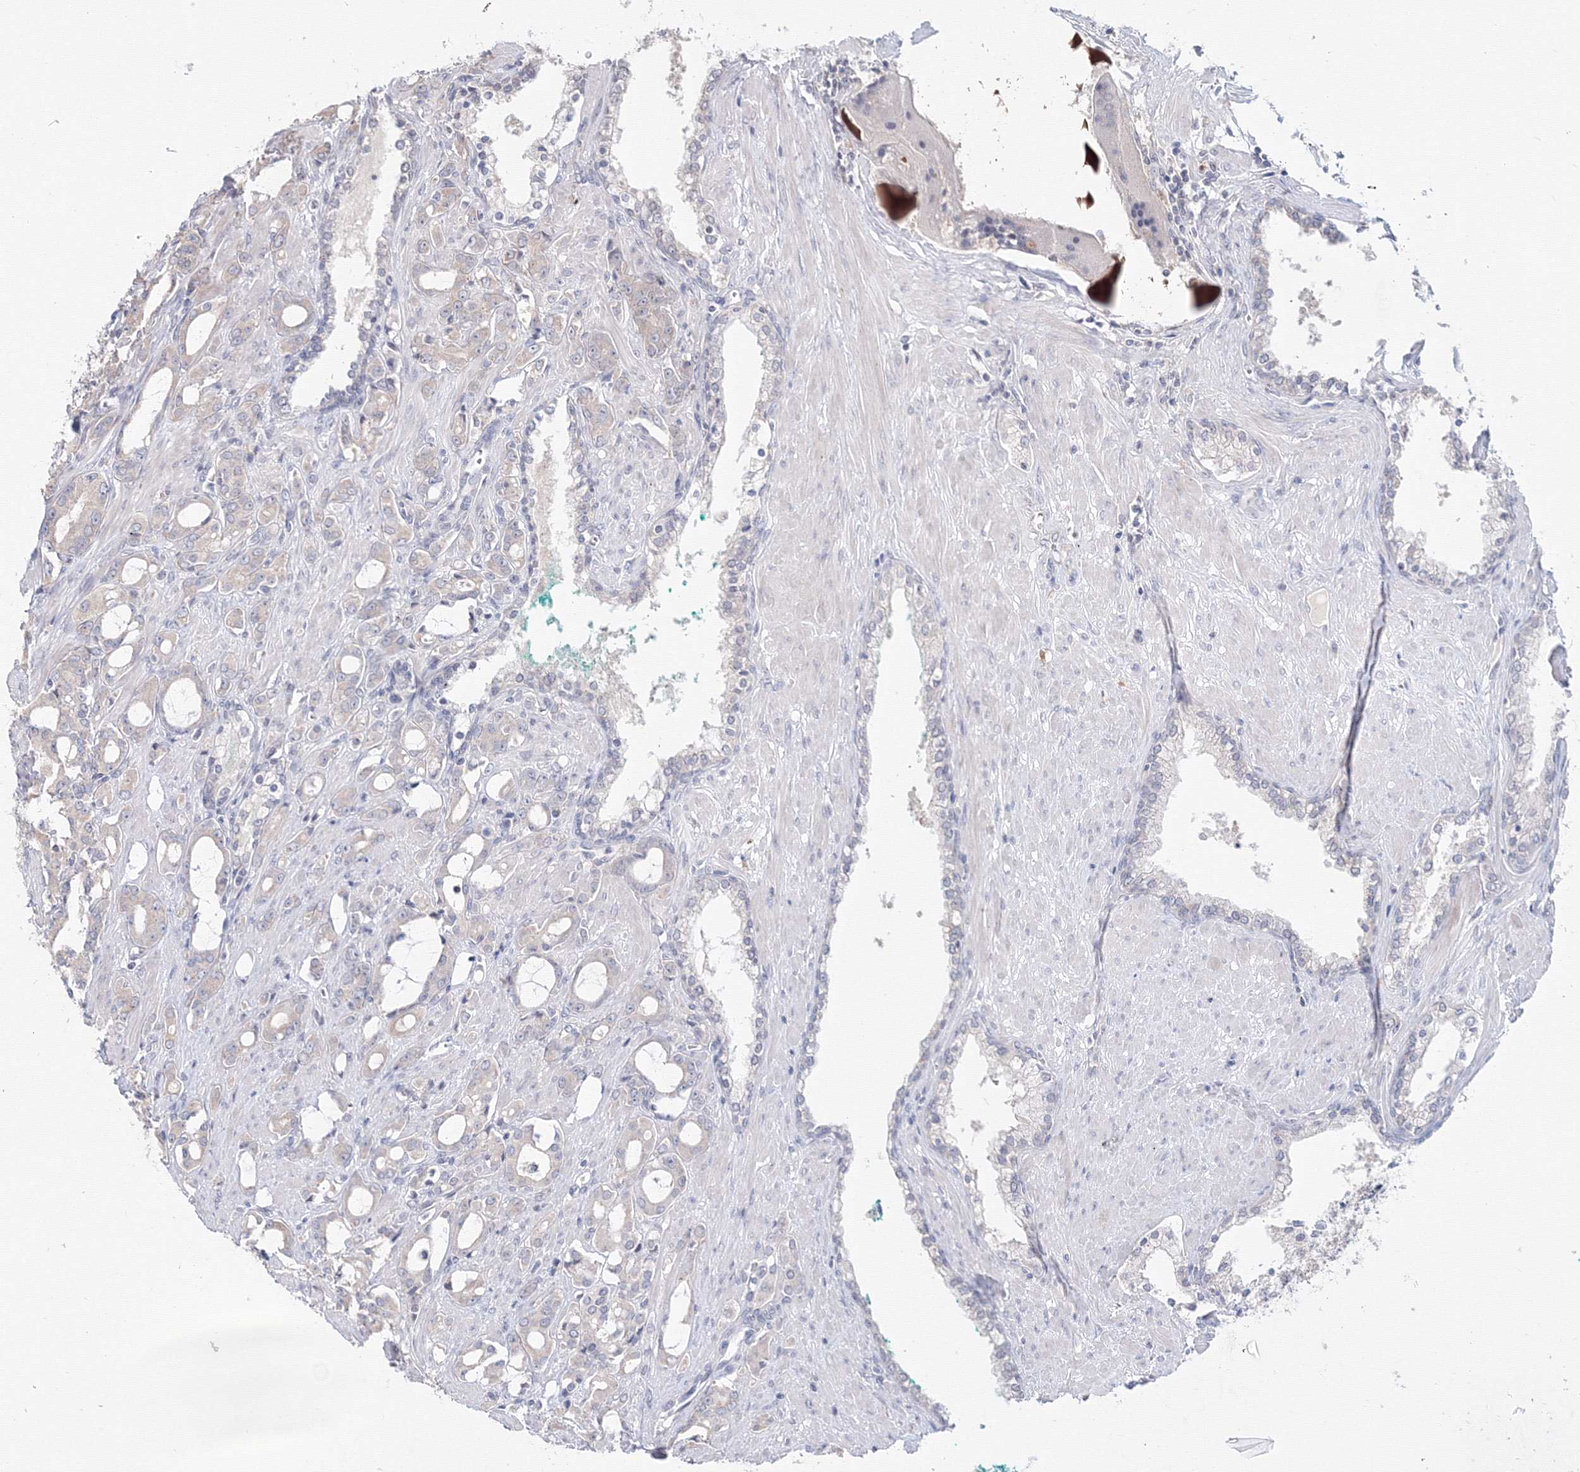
{"staining": {"intensity": "negative", "quantity": "none", "location": "none"}, "tissue": "prostate cancer", "cell_type": "Tumor cells", "image_type": "cancer", "snomed": [{"axis": "morphology", "description": "Adenocarcinoma, High grade"}, {"axis": "topography", "description": "Prostate"}], "caption": "Prostate cancer (high-grade adenocarcinoma) was stained to show a protein in brown. There is no significant staining in tumor cells.", "gene": "SLC7A7", "patient": {"sex": "male", "age": 72}}